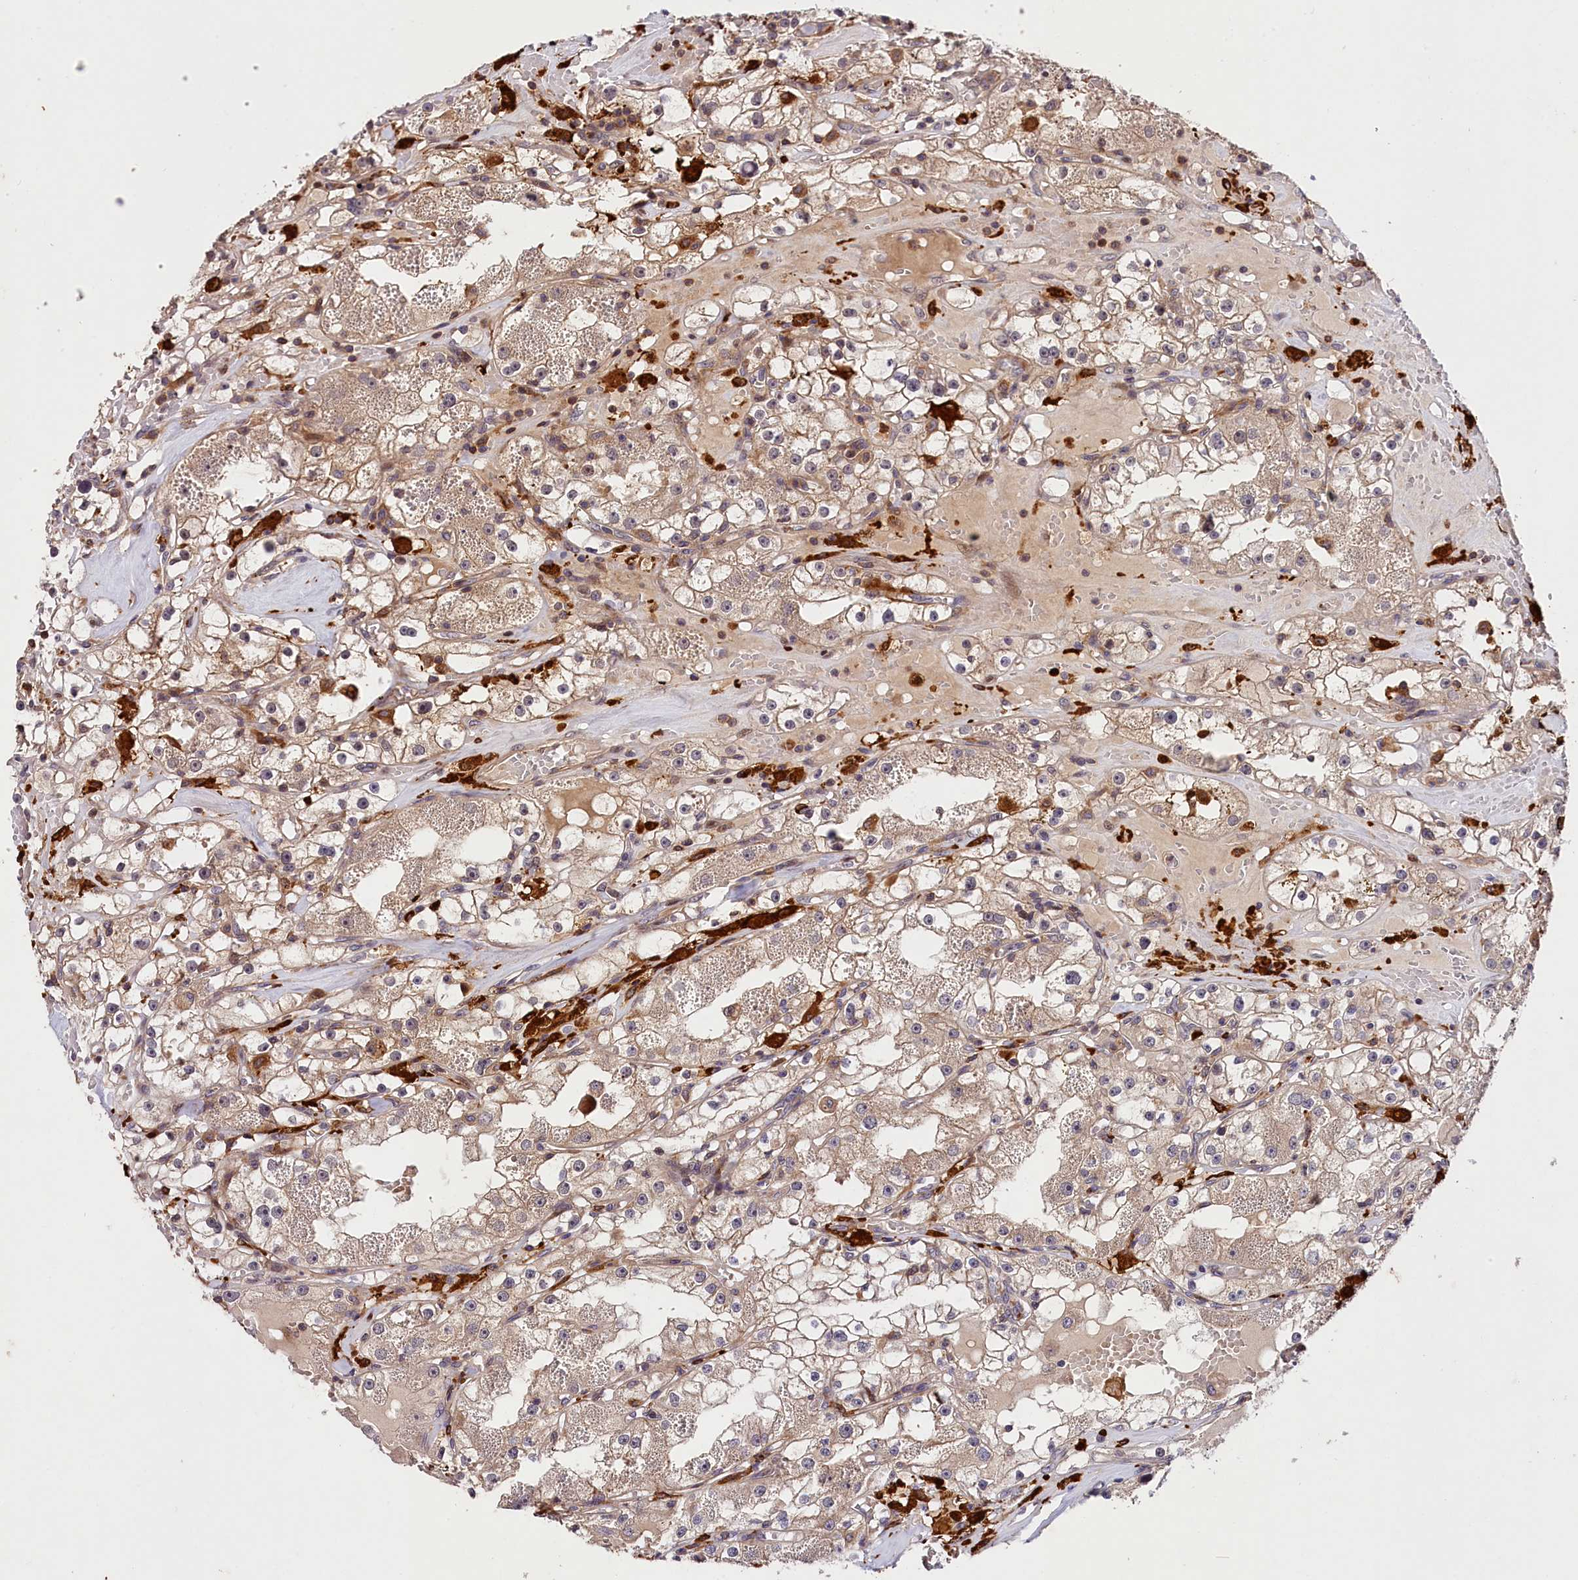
{"staining": {"intensity": "weak", "quantity": "25%-75%", "location": "cytoplasmic/membranous"}, "tissue": "renal cancer", "cell_type": "Tumor cells", "image_type": "cancer", "snomed": [{"axis": "morphology", "description": "Adenocarcinoma, NOS"}, {"axis": "topography", "description": "Kidney"}], "caption": "This image demonstrates renal cancer stained with immunohistochemistry (IHC) to label a protein in brown. The cytoplasmic/membranous of tumor cells show weak positivity for the protein. Nuclei are counter-stained blue.", "gene": "CACNA1H", "patient": {"sex": "male", "age": 56}}